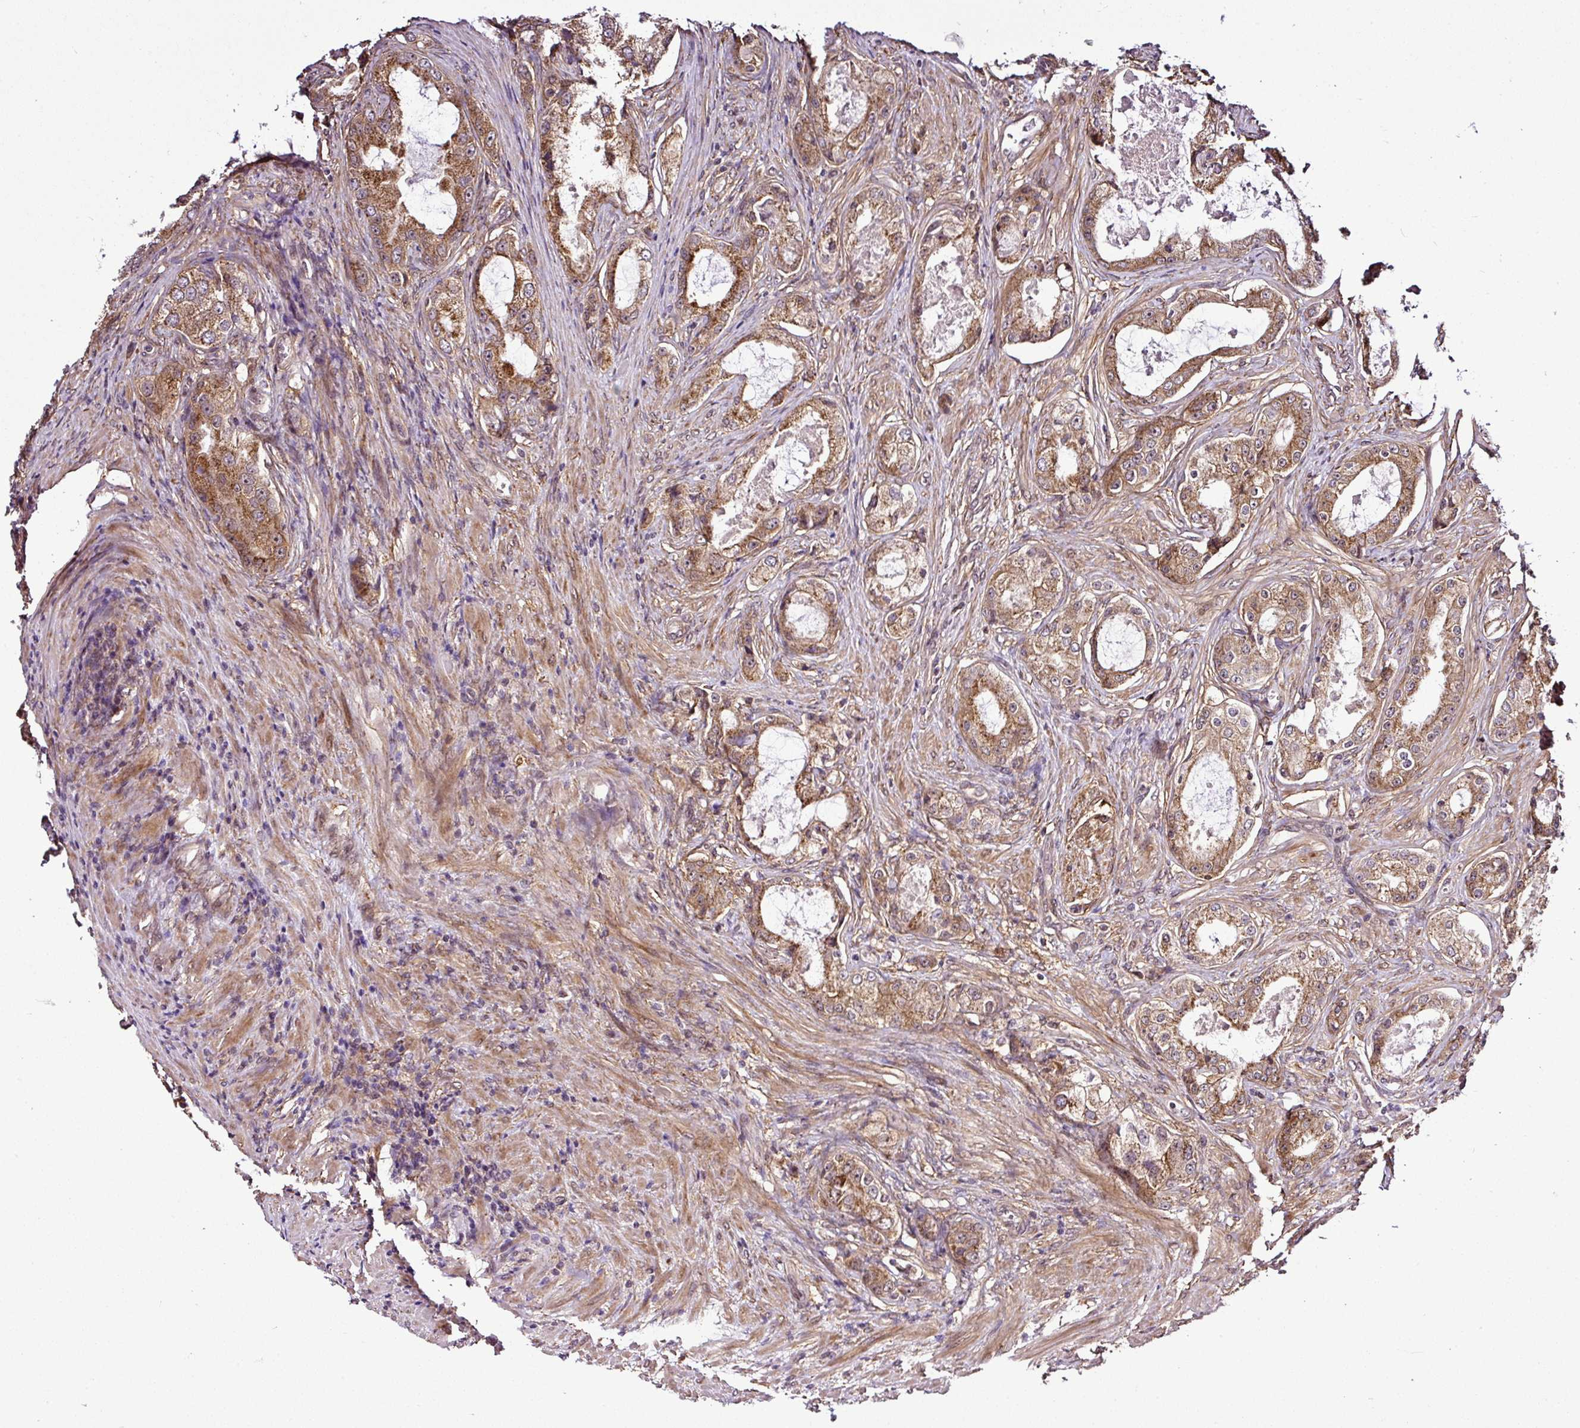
{"staining": {"intensity": "moderate", "quantity": ">75%", "location": "cytoplasmic/membranous"}, "tissue": "prostate cancer", "cell_type": "Tumor cells", "image_type": "cancer", "snomed": [{"axis": "morphology", "description": "Adenocarcinoma, Low grade"}, {"axis": "topography", "description": "Prostate"}], "caption": "IHC micrograph of neoplastic tissue: human low-grade adenocarcinoma (prostate) stained using IHC displays medium levels of moderate protein expression localized specifically in the cytoplasmic/membranous of tumor cells, appearing as a cytoplasmic/membranous brown color.", "gene": "FAM153A", "patient": {"sex": "male", "age": 68}}